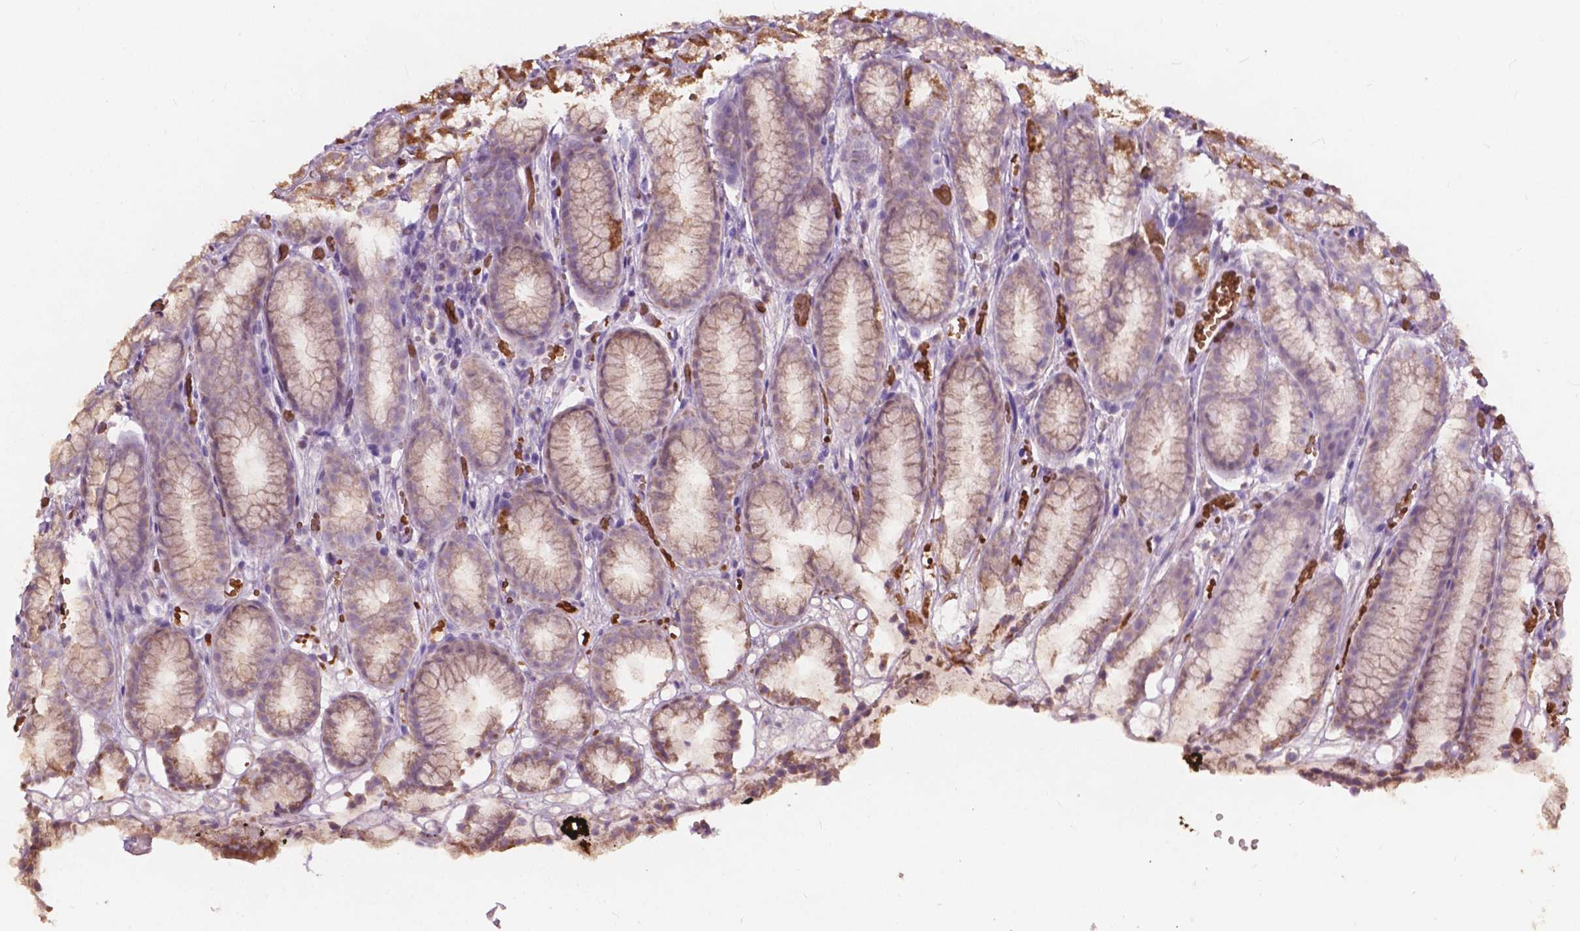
{"staining": {"intensity": "moderate", "quantity": "25%-75%", "location": "cytoplasmic/membranous"}, "tissue": "stomach", "cell_type": "Glandular cells", "image_type": "normal", "snomed": [{"axis": "morphology", "description": "Normal tissue, NOS"}, {"axis": "topography", "description": "Stomach"}], "caption": "This micrograph reveals IHC staining of unremarkable stomach, with medium moderate cytoplasmic/membranous expression in about 25%-75% of glandular cells.", "gene": "NDUFS1", "patient": {"sex": "male", "age": 70}}